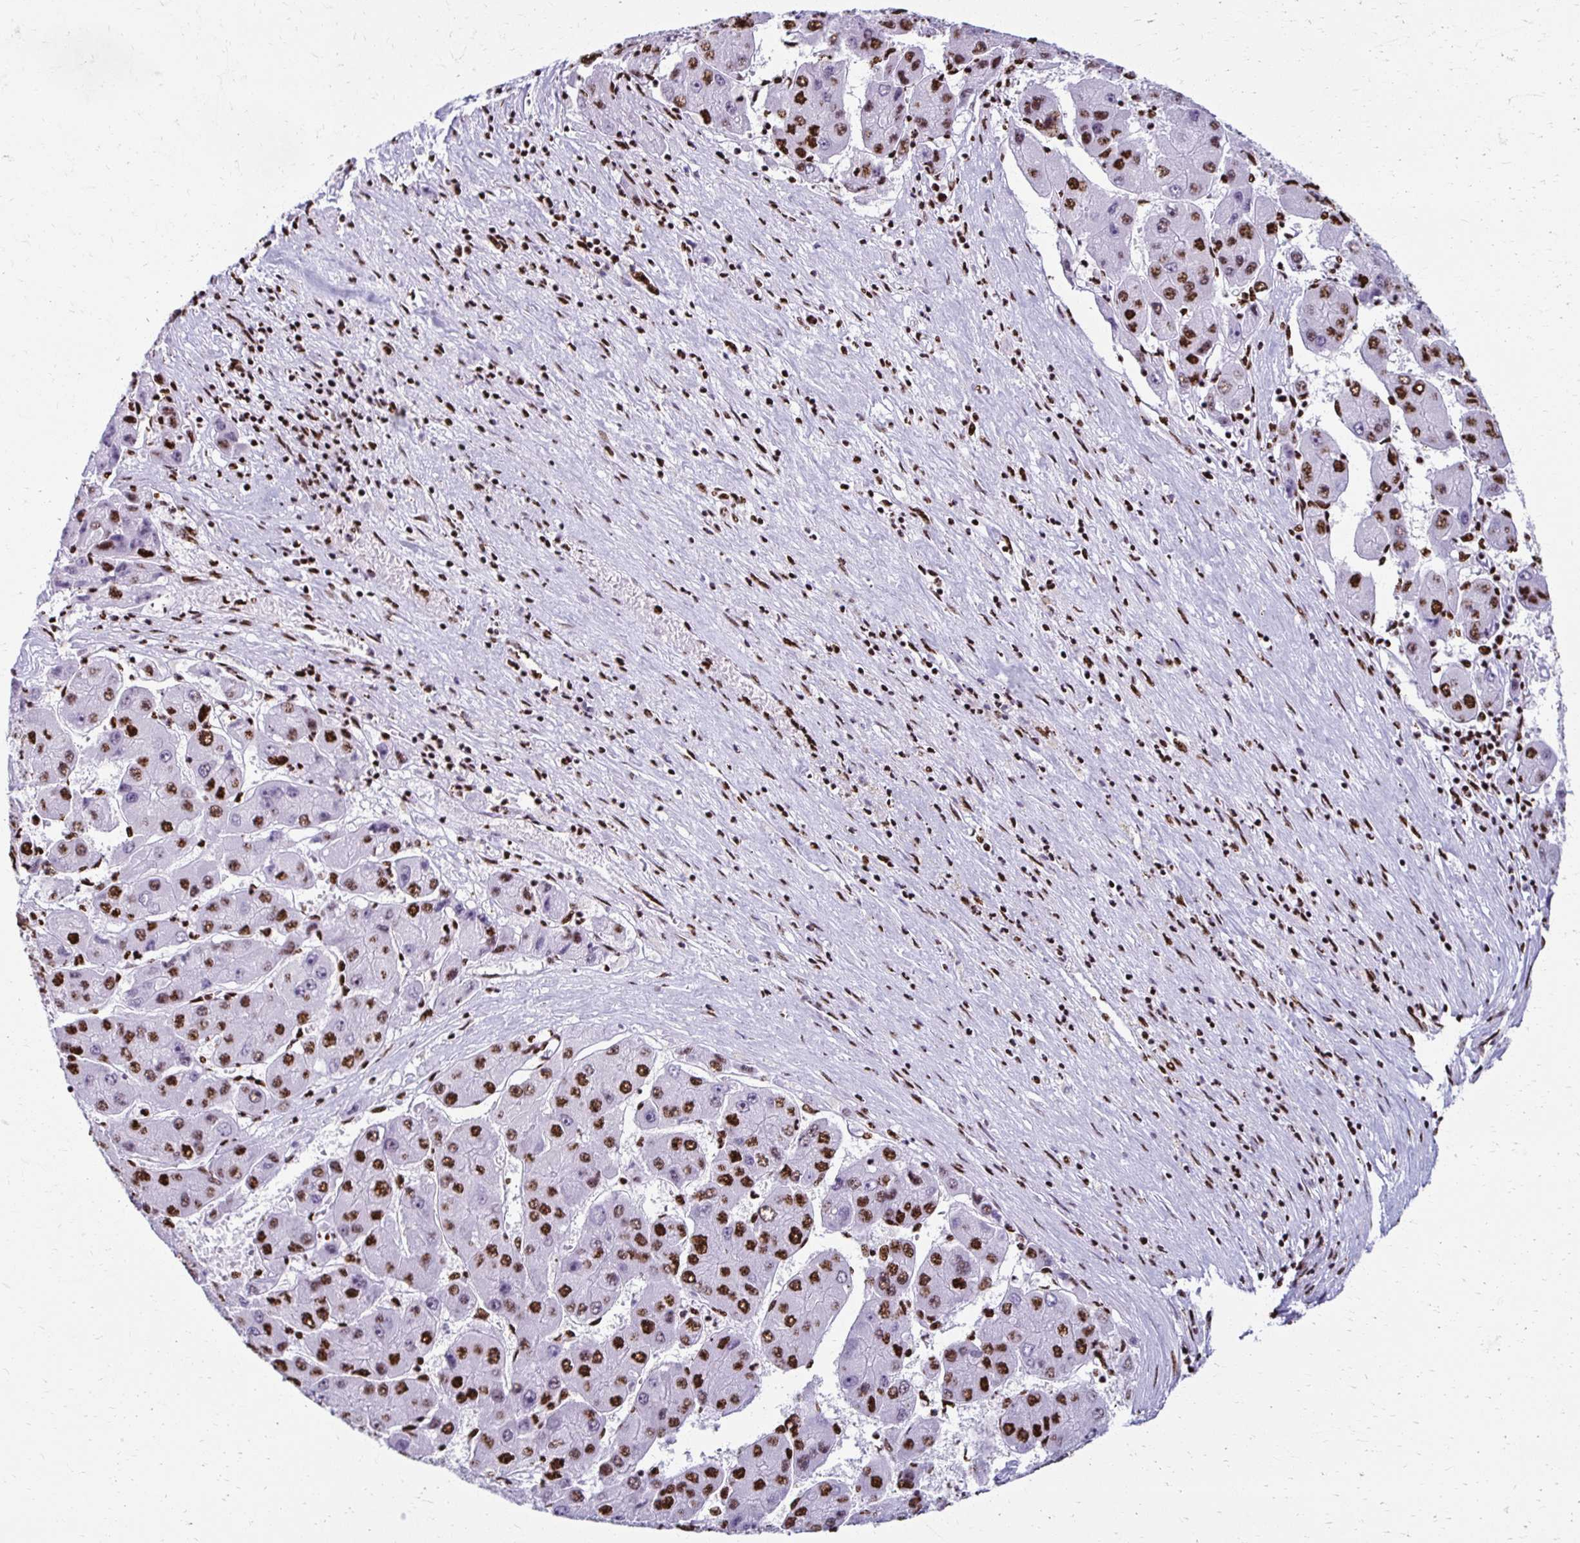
{"staining": {"intensity": "strong", "quantity": ">75%", "location": "nuclear"}, "tissue": "liver cancer", "cell_type": "Tumor cells", "image_type": "cancer", "snomed": [{"axis": "morphology", "description": "Carcinoma, Hepatocellular, NOS"}, {"axis": "topography", "description": "Liver"}], "caption": "An IHC histopathology image of tumor tissue is shown. Protein staining in brown shows strong nuclear positivity in liver cancer (hepatocellular carcinoma) within tumor cells. (DAB IHC with brightfield microscopy, high magnification).", "gene": "NONO", "patient": {"sex": "female", "age": 61}}